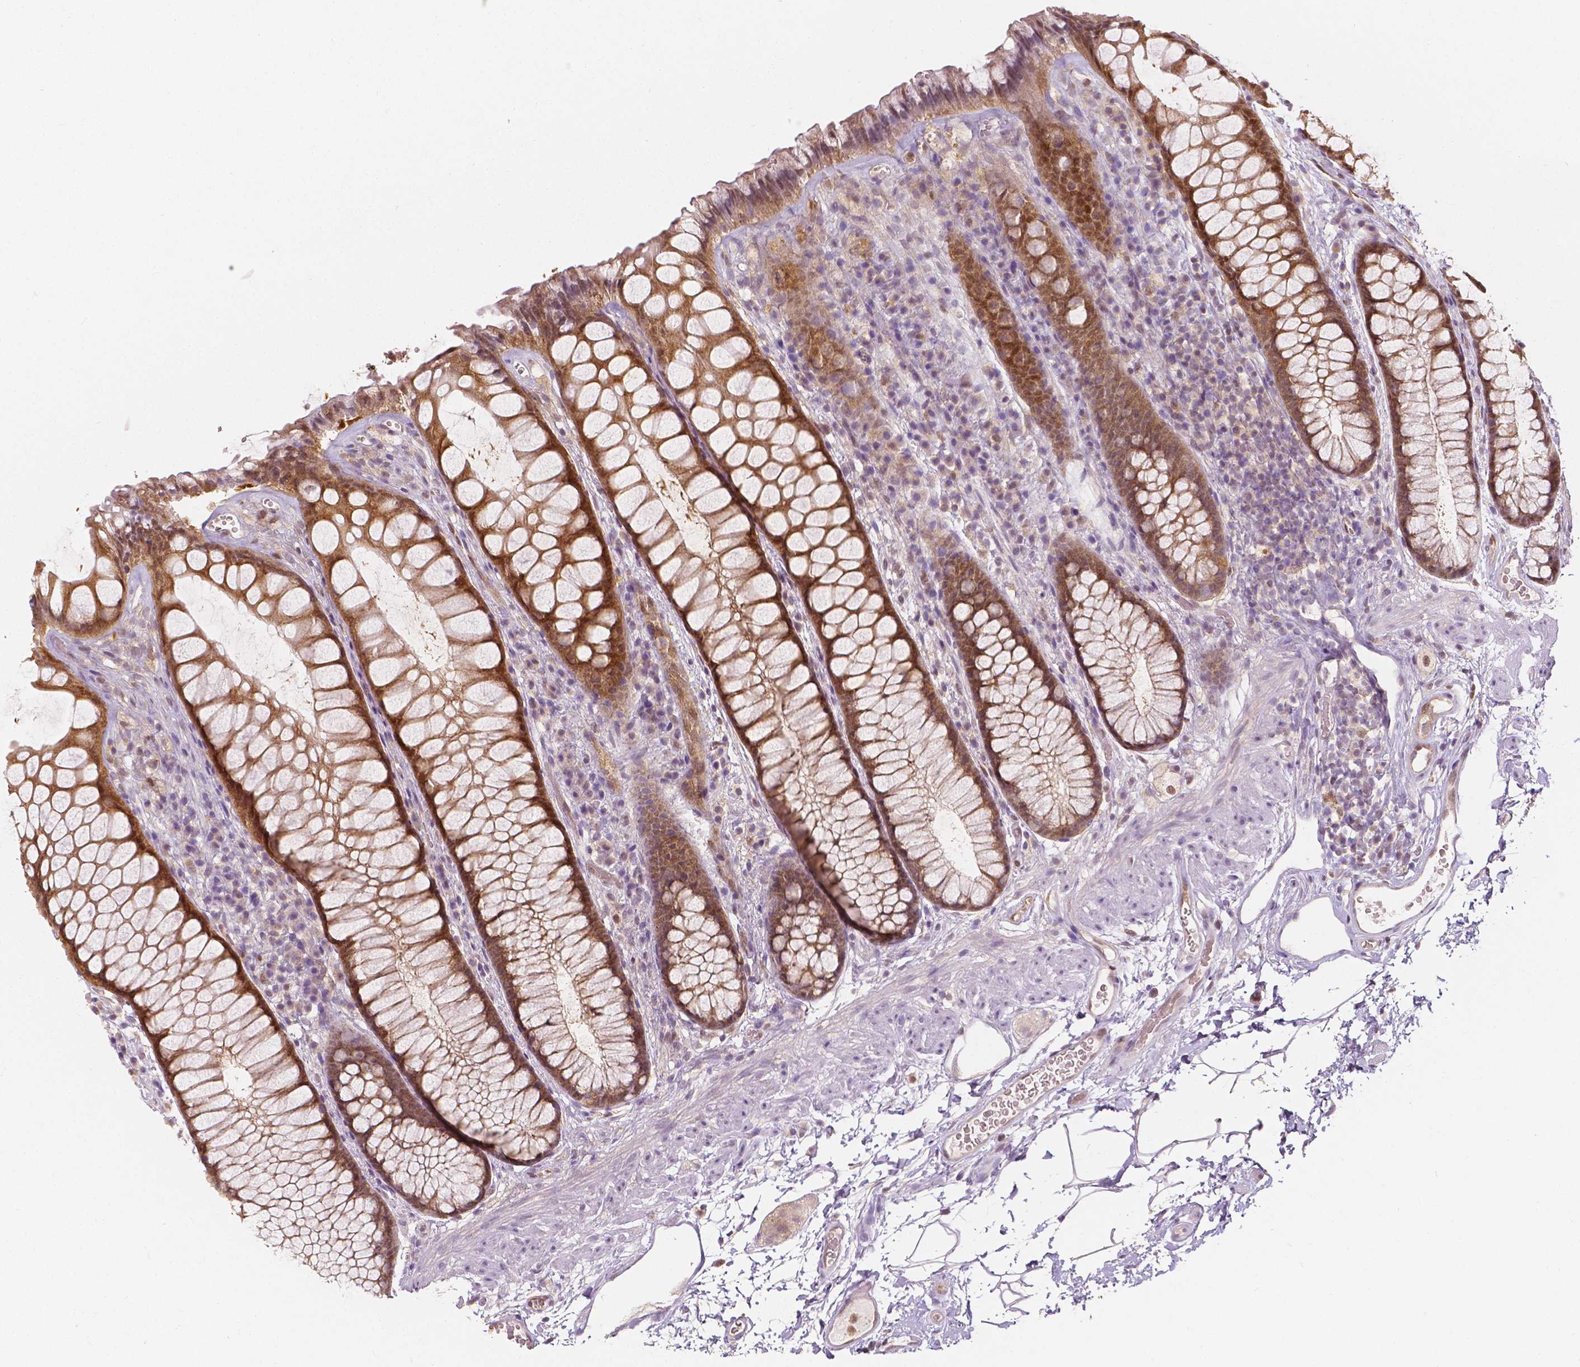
{"staining": {"intensity": "moderate", "quantity": ">75%", "location": "cytoplasmic/membranous,nuclear"}, "tissue": "rectum", "cell_type": "Glandular cells", "image_type": "normal", "snomed": [{"axis": "morphology", "description": "Normal tissue, NOS"}, {"axis": "topography", "description": "Rectum"}], "caption": "This histopathology image displays immunohistochemistry staining of normal rectum, with medium moderate cytoplasmic/membranous,nuclear staining in approximately >75% of glandular cells.", "gene": "NAPRT", "patient": {"sex": "female", "age": 62}}